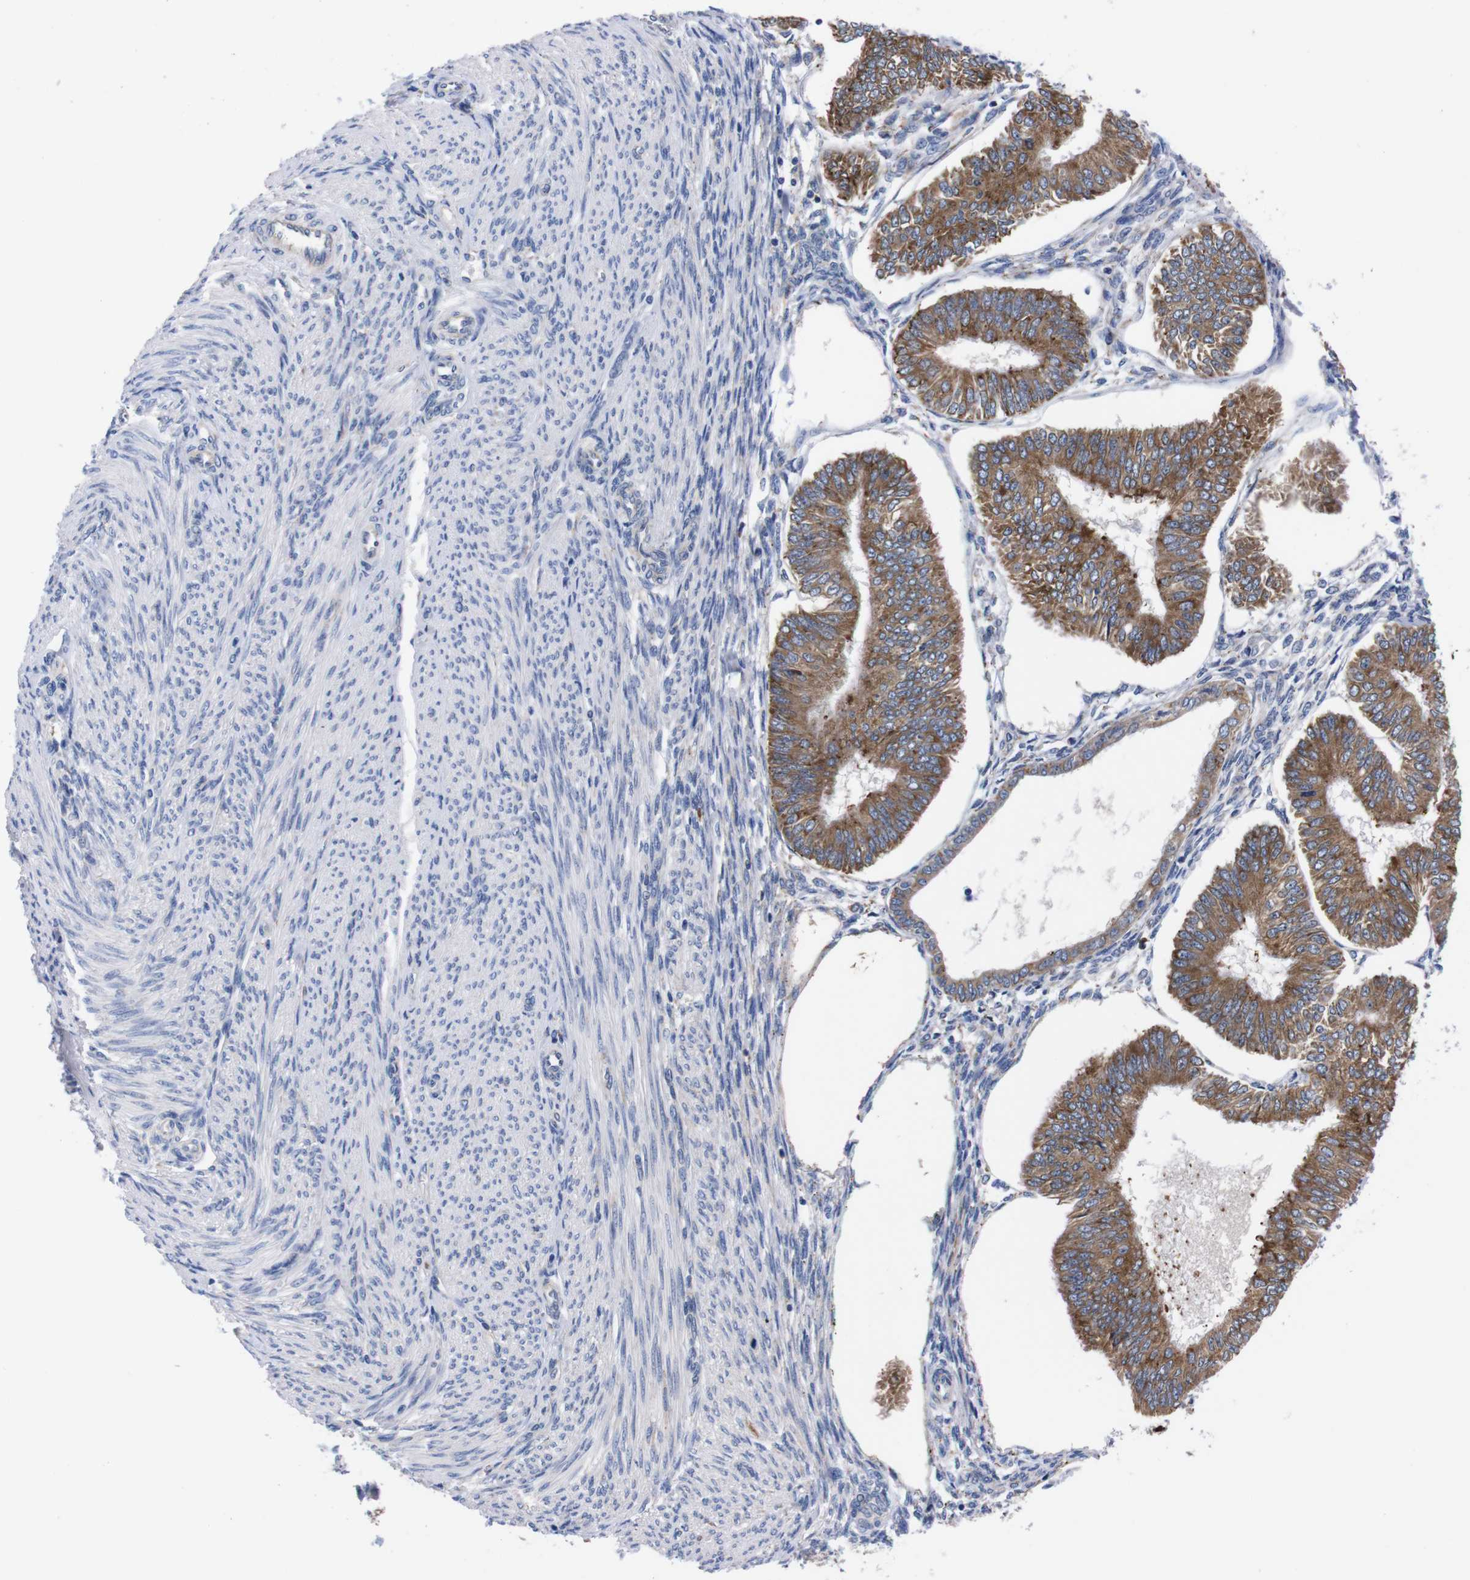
{"staining": {"intensity": "moderate", "quantity": ">75%", "location": "cytoplasmic/membranous"}, "tissue": "endometrial cancer", "cell_type": "Tumor cells", "image_type": "cancer", "snomed": [{"axis": "morphology", "description": "Adenocarcinoma, NOS"}, {"axis": "topography", "description": "Endometrium"}], "caption": "Protein analysis of endometrial adenocarcinoma tissue reveals moderate cytoplasmic/membranous staining in about >75% of tumor cells. The protein of interest is shown in brown color, while the nuclei are stained blue.", "gene": "NEBL", "patient": {"sex": "female", "age": 58}}